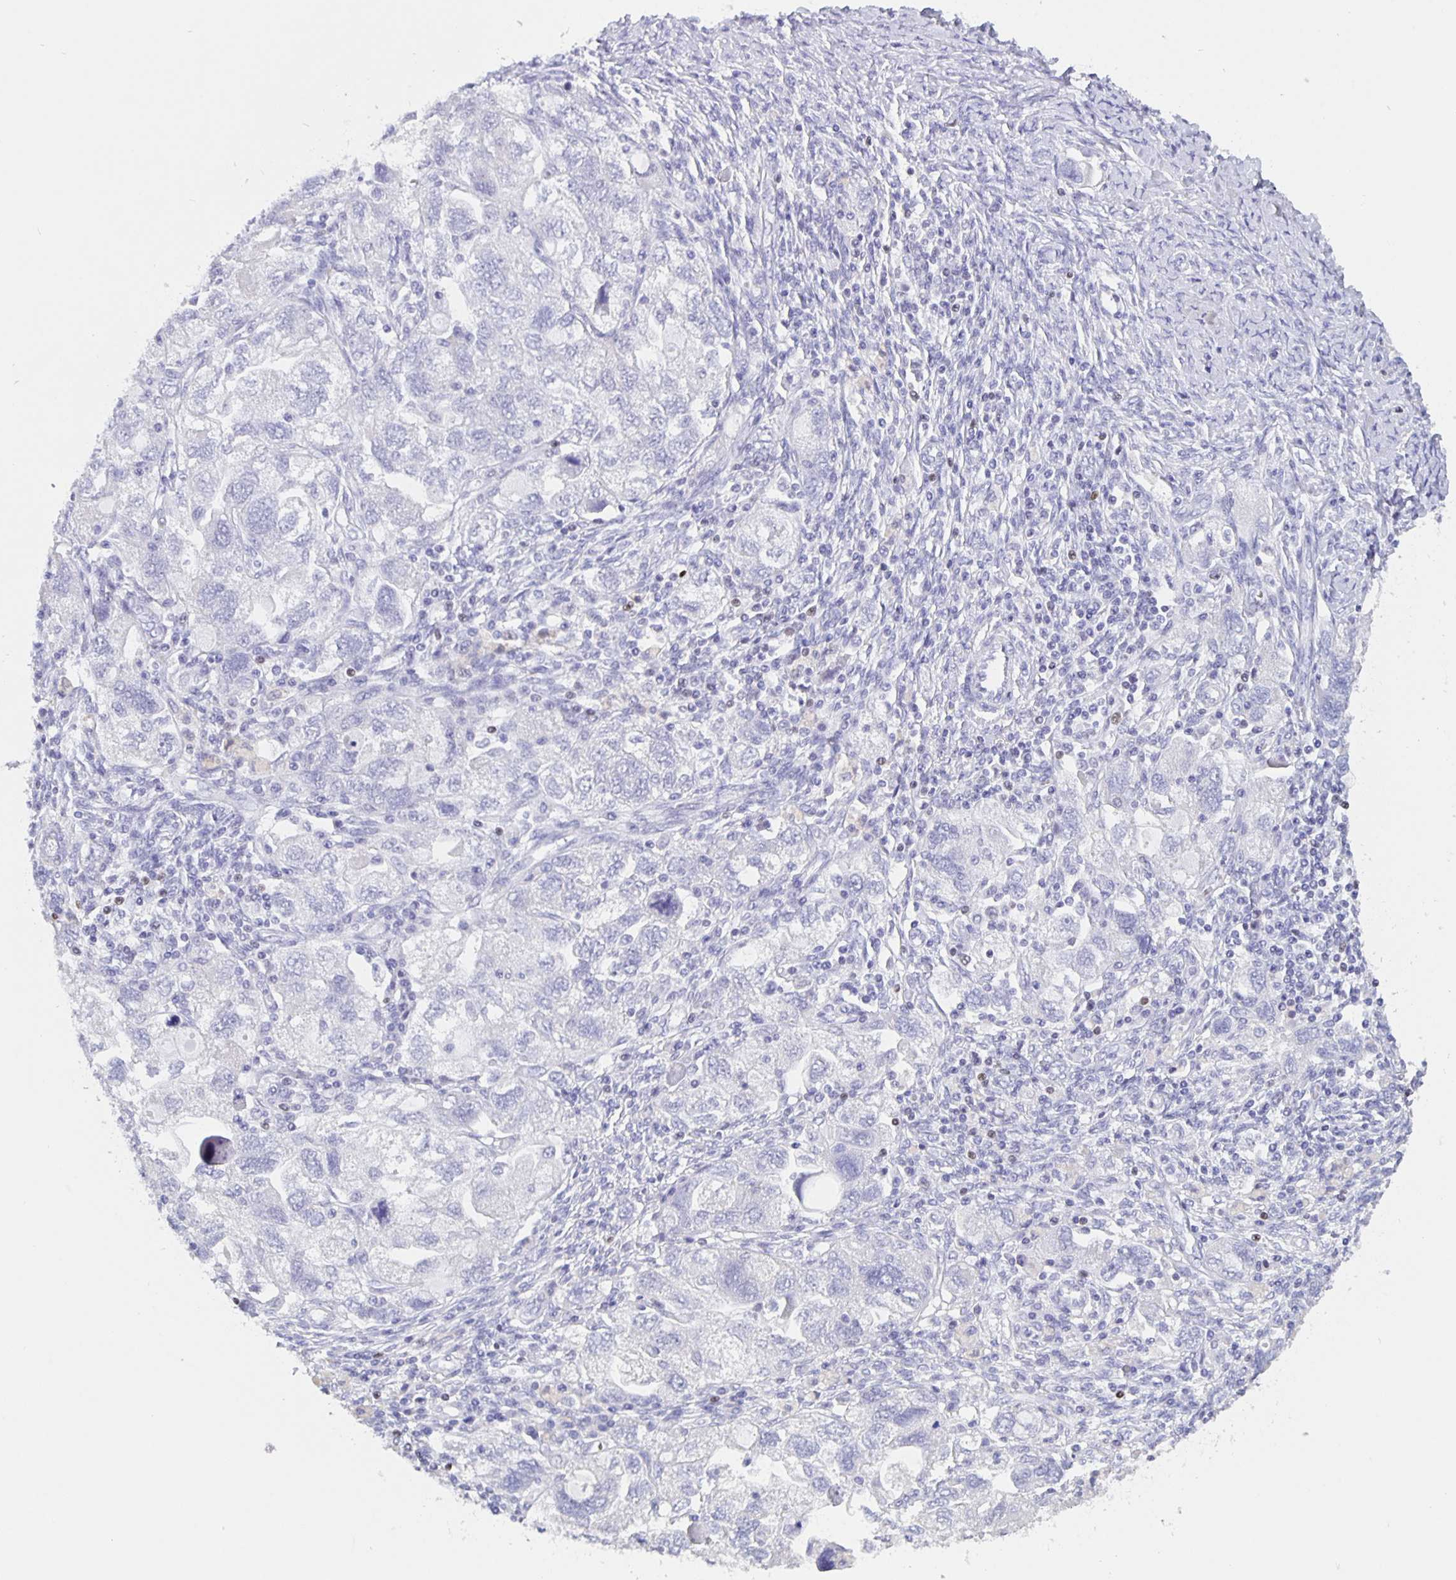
{"staining": {"intensity": "negative", "quantity": "none", "location": "none"}, "tissue": "ovarian cancer", "cell_type": "Tumor cells", "image_type": "cancer", "snomed": [{"axis": "morphology", "description": "Carcinoma, NOS"}, {"axis": "morphology", "description": "Cystadenocarcinoma, serous, NOS"}, {"axis": "topography", "description": "Ovary"}], "caption": "A histopathology image of human ovarian cancer is negative for staining in tumor cells.", "gene": "SATB2", "patient": {"sex": "female", "age": 69}}